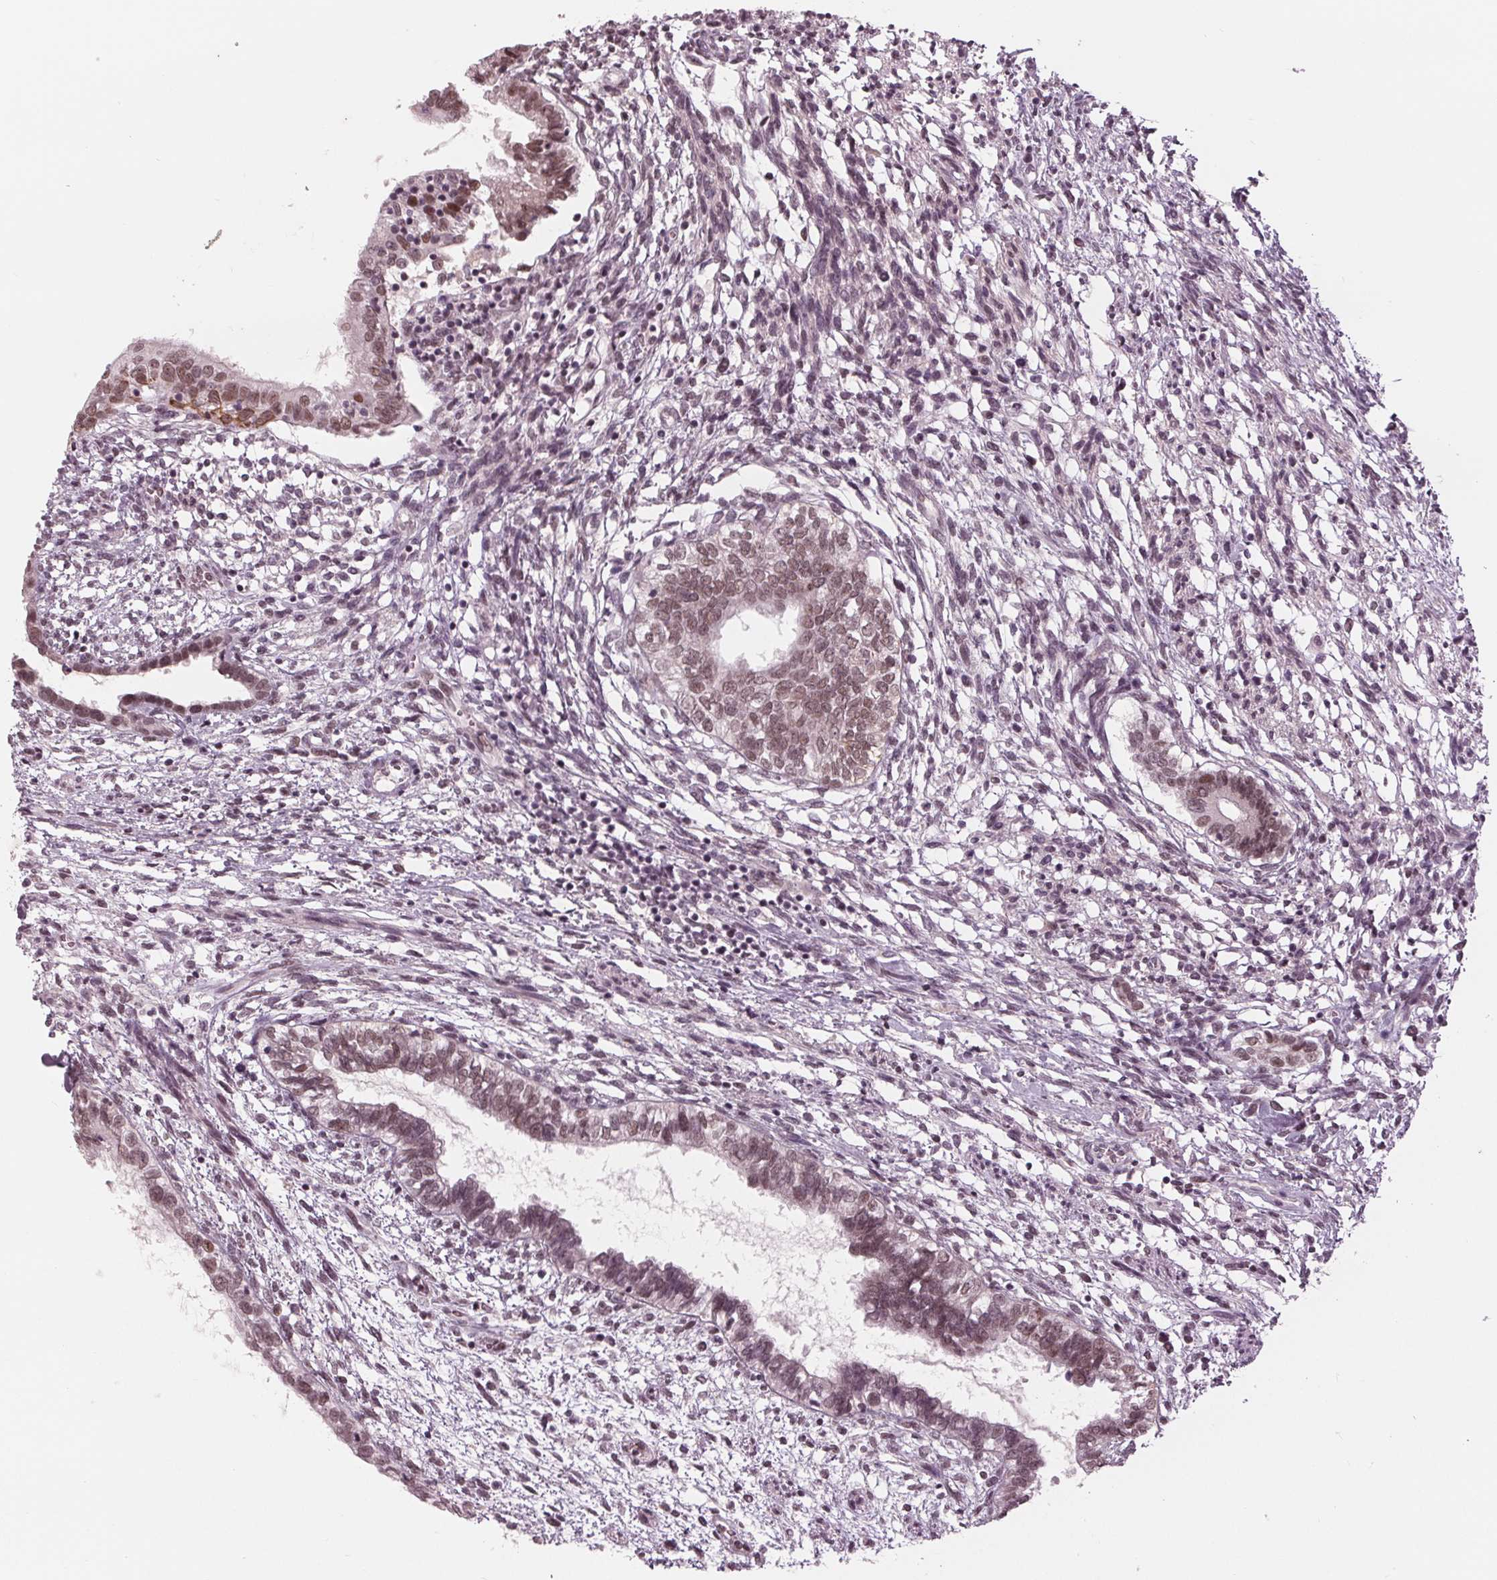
{"staining": {"intensity": "moderate", "quantity": "25%-75%", "location": "nuclear"}, "tissue": "testis cancer", "cell_type": "Tumor cells", "image_type": "cancer", "snomed": [{"axis": "morphology", "description": "Carcinoma, Embryonal, NOS"}, {"axis": "topography", "description": "Testis"}], "caption": "This image exhibits IHC staining of testis cancer, with medium moderate nuclear expression in about 25%-75% of tumor cells.", "gene": "DNMT3L", "patient": {"sex": "male", "age": 37}}